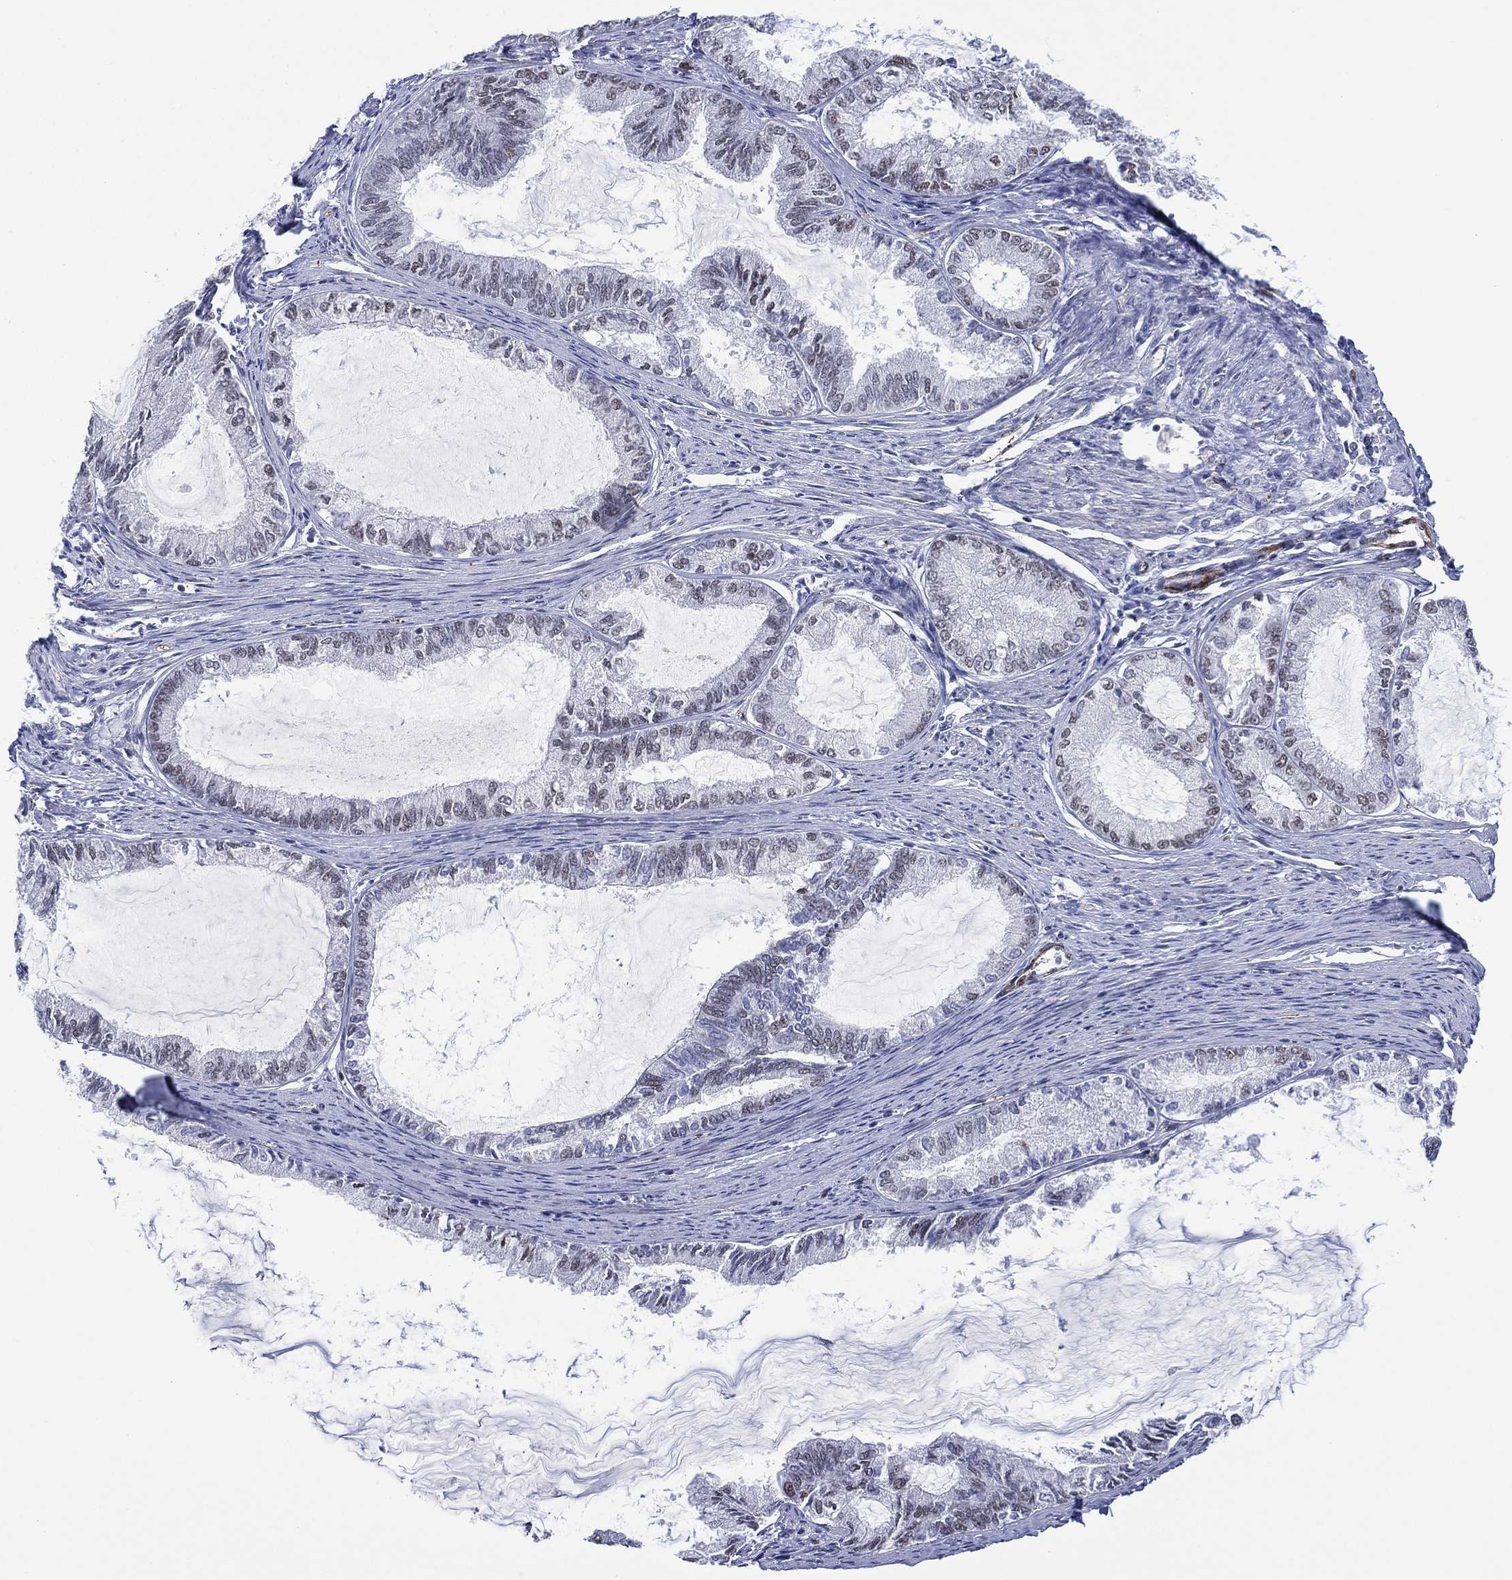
{"staining": {"intensity": "weak", "quantity": "<25%", "location": "nuclear"}, "tissue": "endometrial cancer", "cell_type": "Tumor cells", "image_type": "cancer", "snomed": [{"axis": "morphology", "description": "Adenocarcinoma, NOS"}, {"axis": "topography", "description": "Endometrium"}], "caption": "Adenocarcinoma (endometrial) was stained to show a protein in brown. There is no significant positivity in tumor cells.", "gene": "GSE1", "patient": {"sex": "female", "age": 86}}